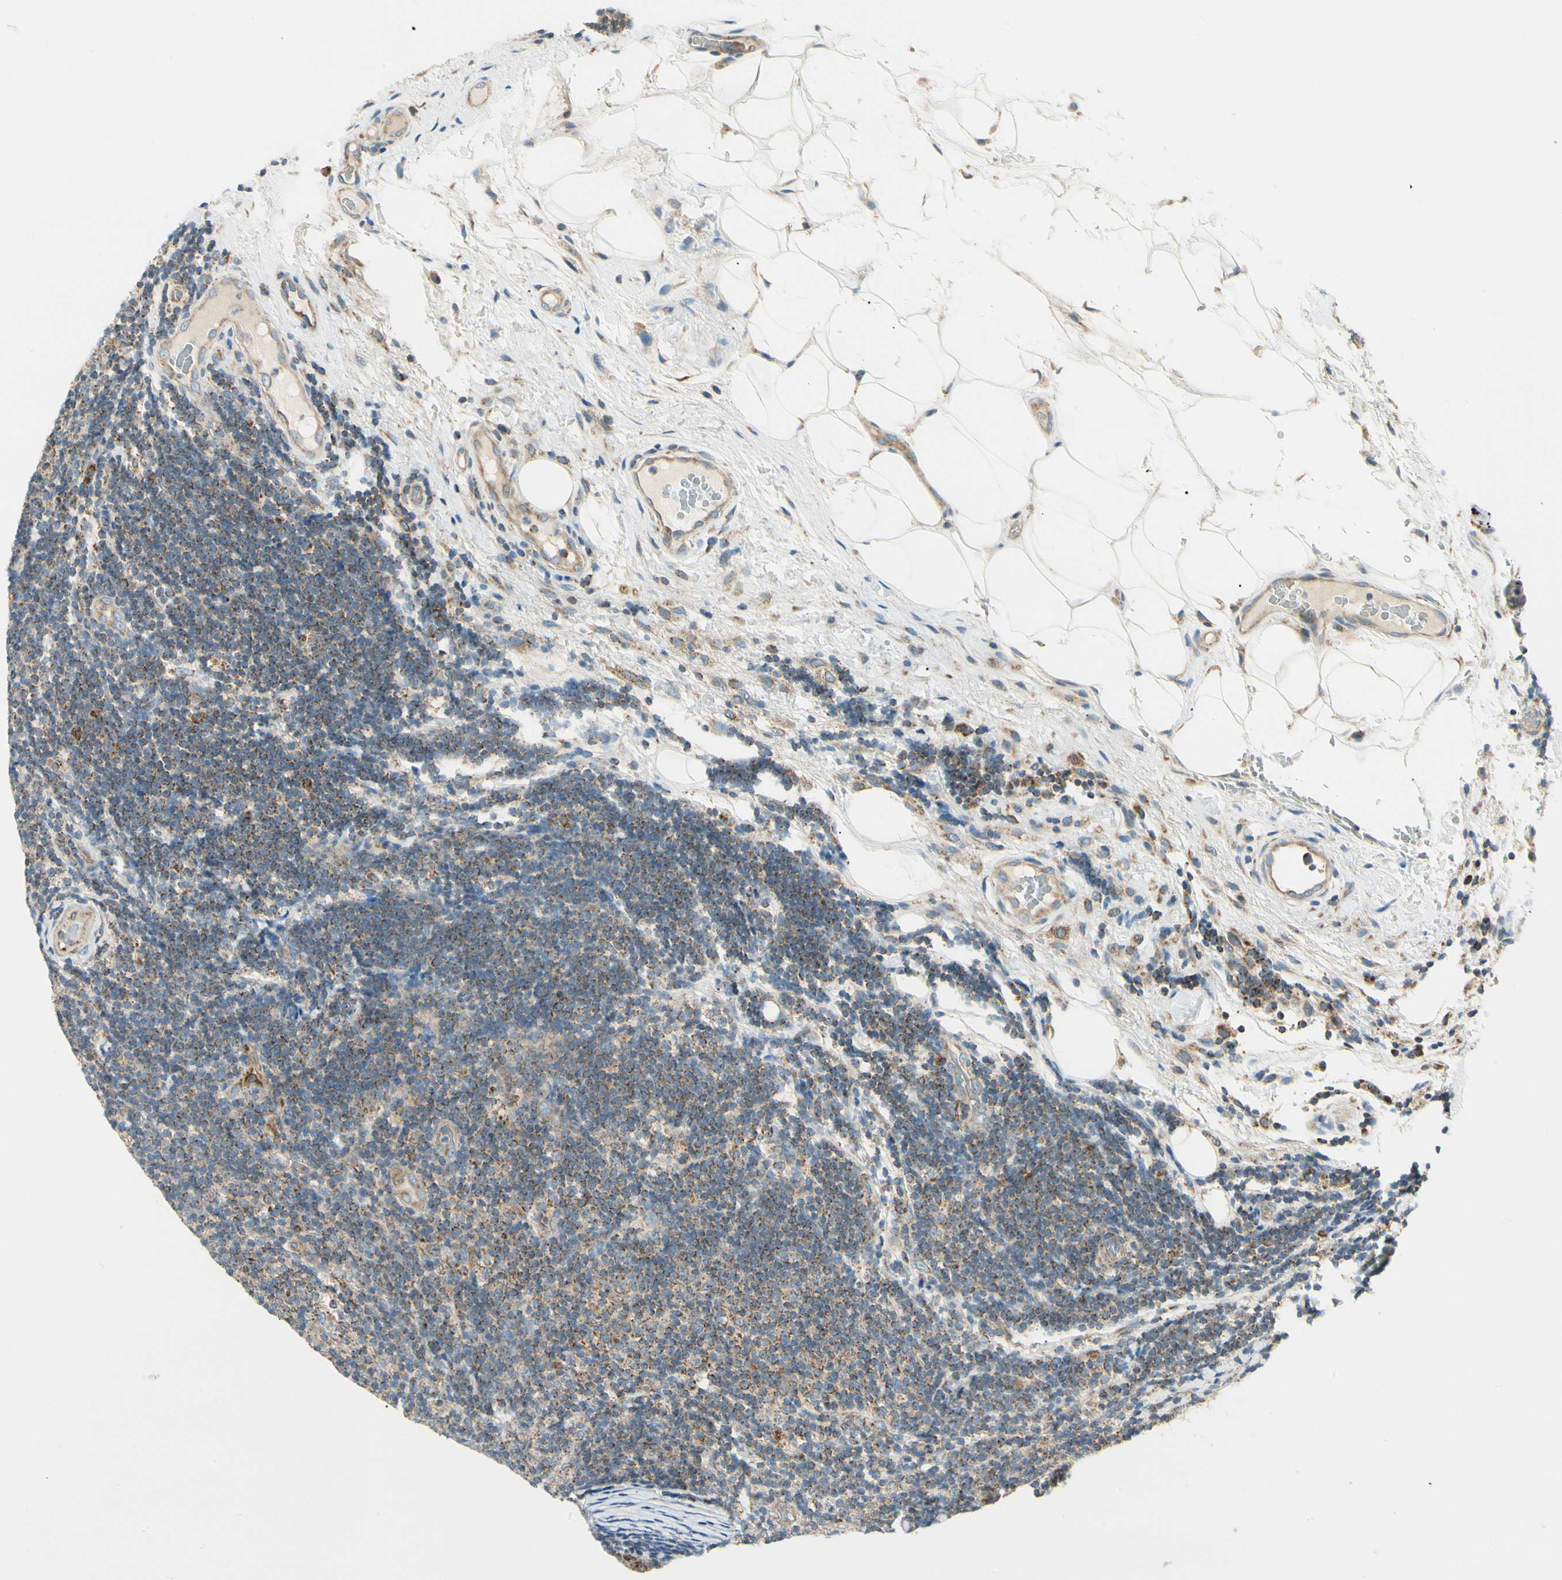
{"staining": {"intensity": "moderate", "quantity": ">75%", "location": "cytoplasmic/membranous"}, "tissue": "lymphoma", "cell_type": "Tumor cells", "image_type": "cancer", "snomed": [{"axis": "morphology", "description": "Malignant lymphoma, non-Hodgkin's type, Low grade"}, {"axis": "topography", "description": "Lymph node"}], "caption": "Lymphoma stained with a protein marker shows moderate staining in tumor cells.", "gene": "TBC1D10A", "patient": {"sex": "male", "age": 83}}